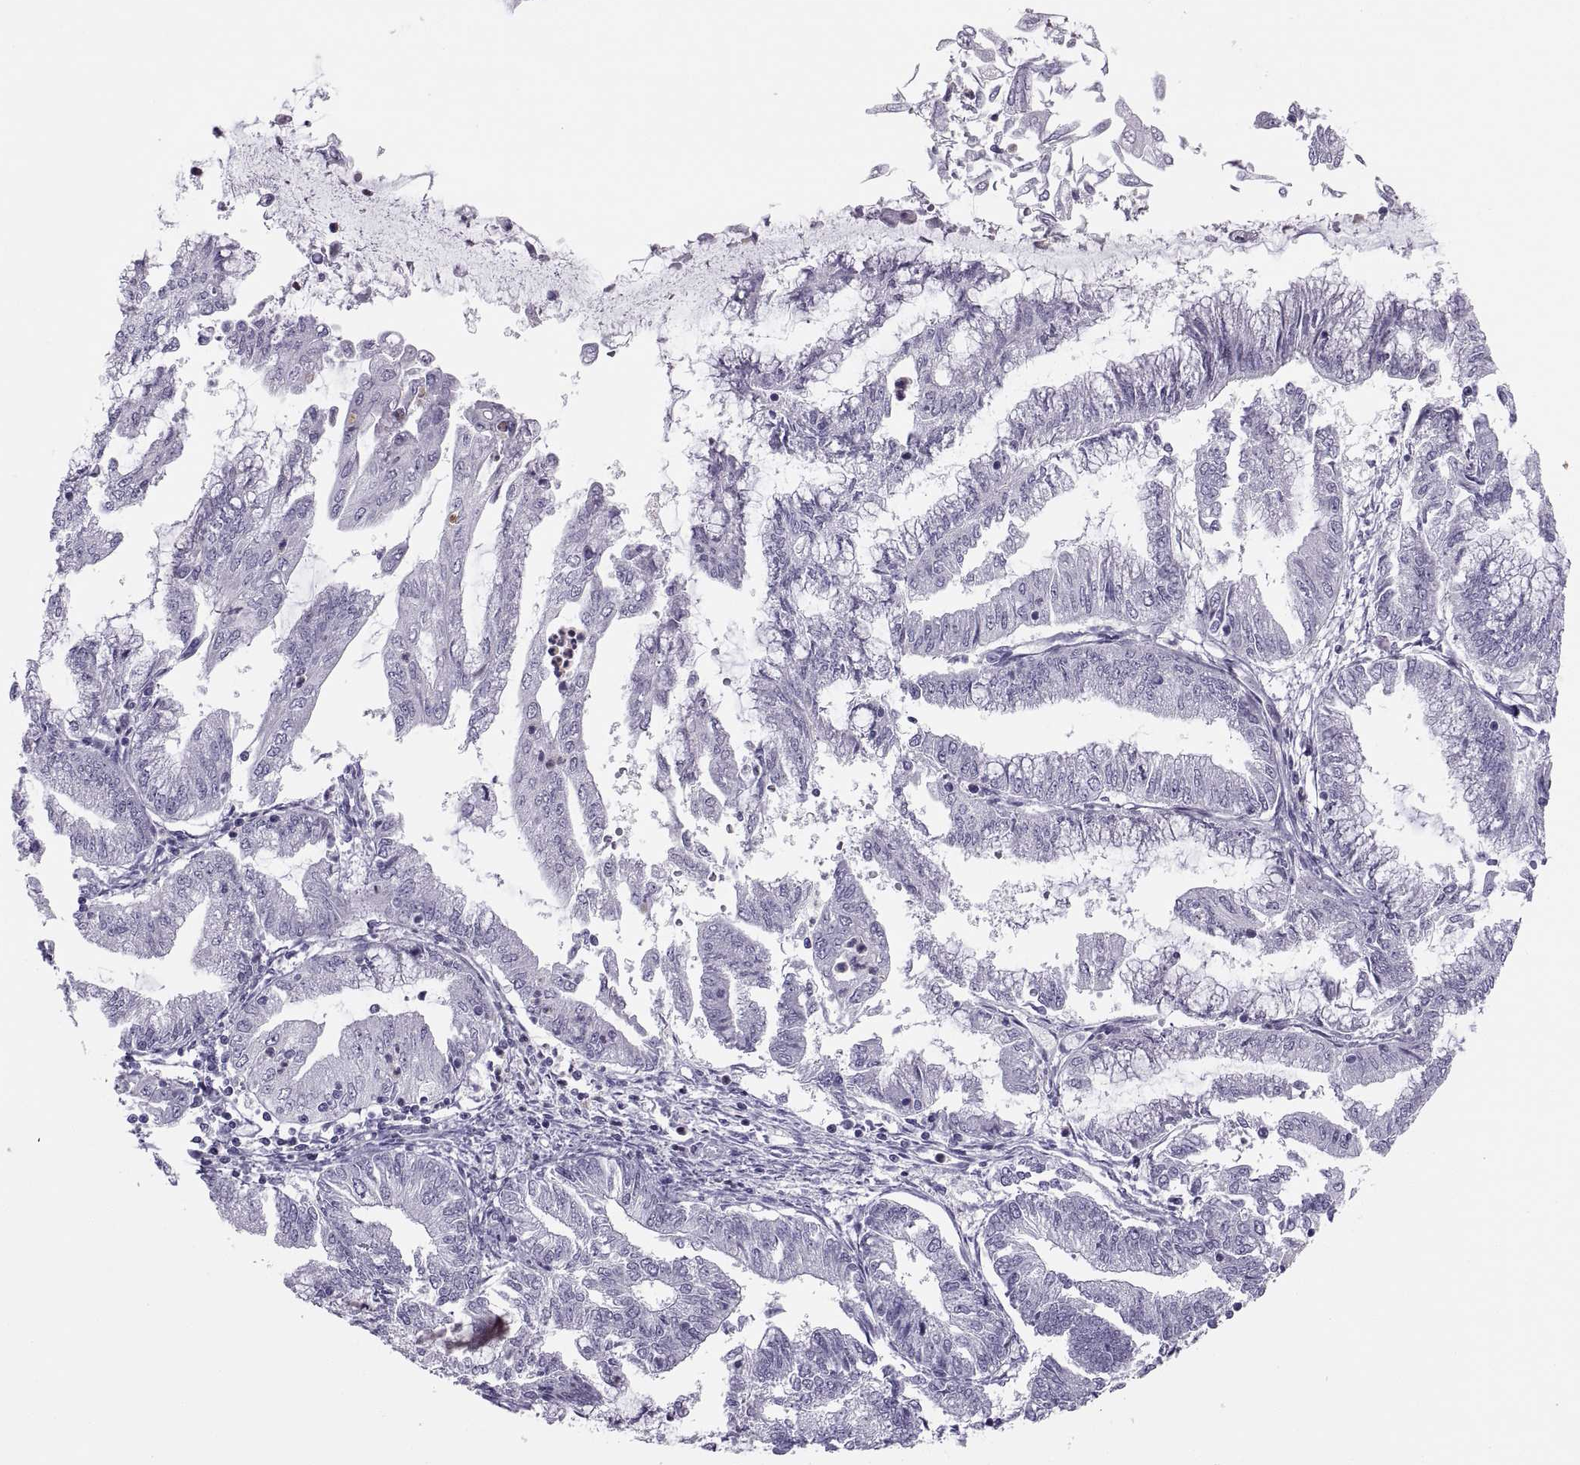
{"staining": {"intensity": "negative", "quantity": "none", "location": "none"}, "tissue": "endometrial cancer", "cell_type": "Tumor cells", "image_type": "cancer", "snomed": [{"axis": "morphology", "description": "Adenocarcinoma, NOS"}, {"axis": "topography", "description": "Endometrium"}], "caption": "Human endometrial cancer (adenocarcinoma) stained for a protein using immunohistochemistry shows no expression in tumor cells.", "gene": "C3orf22", "patient": {"sex": "female", "age": 55}}